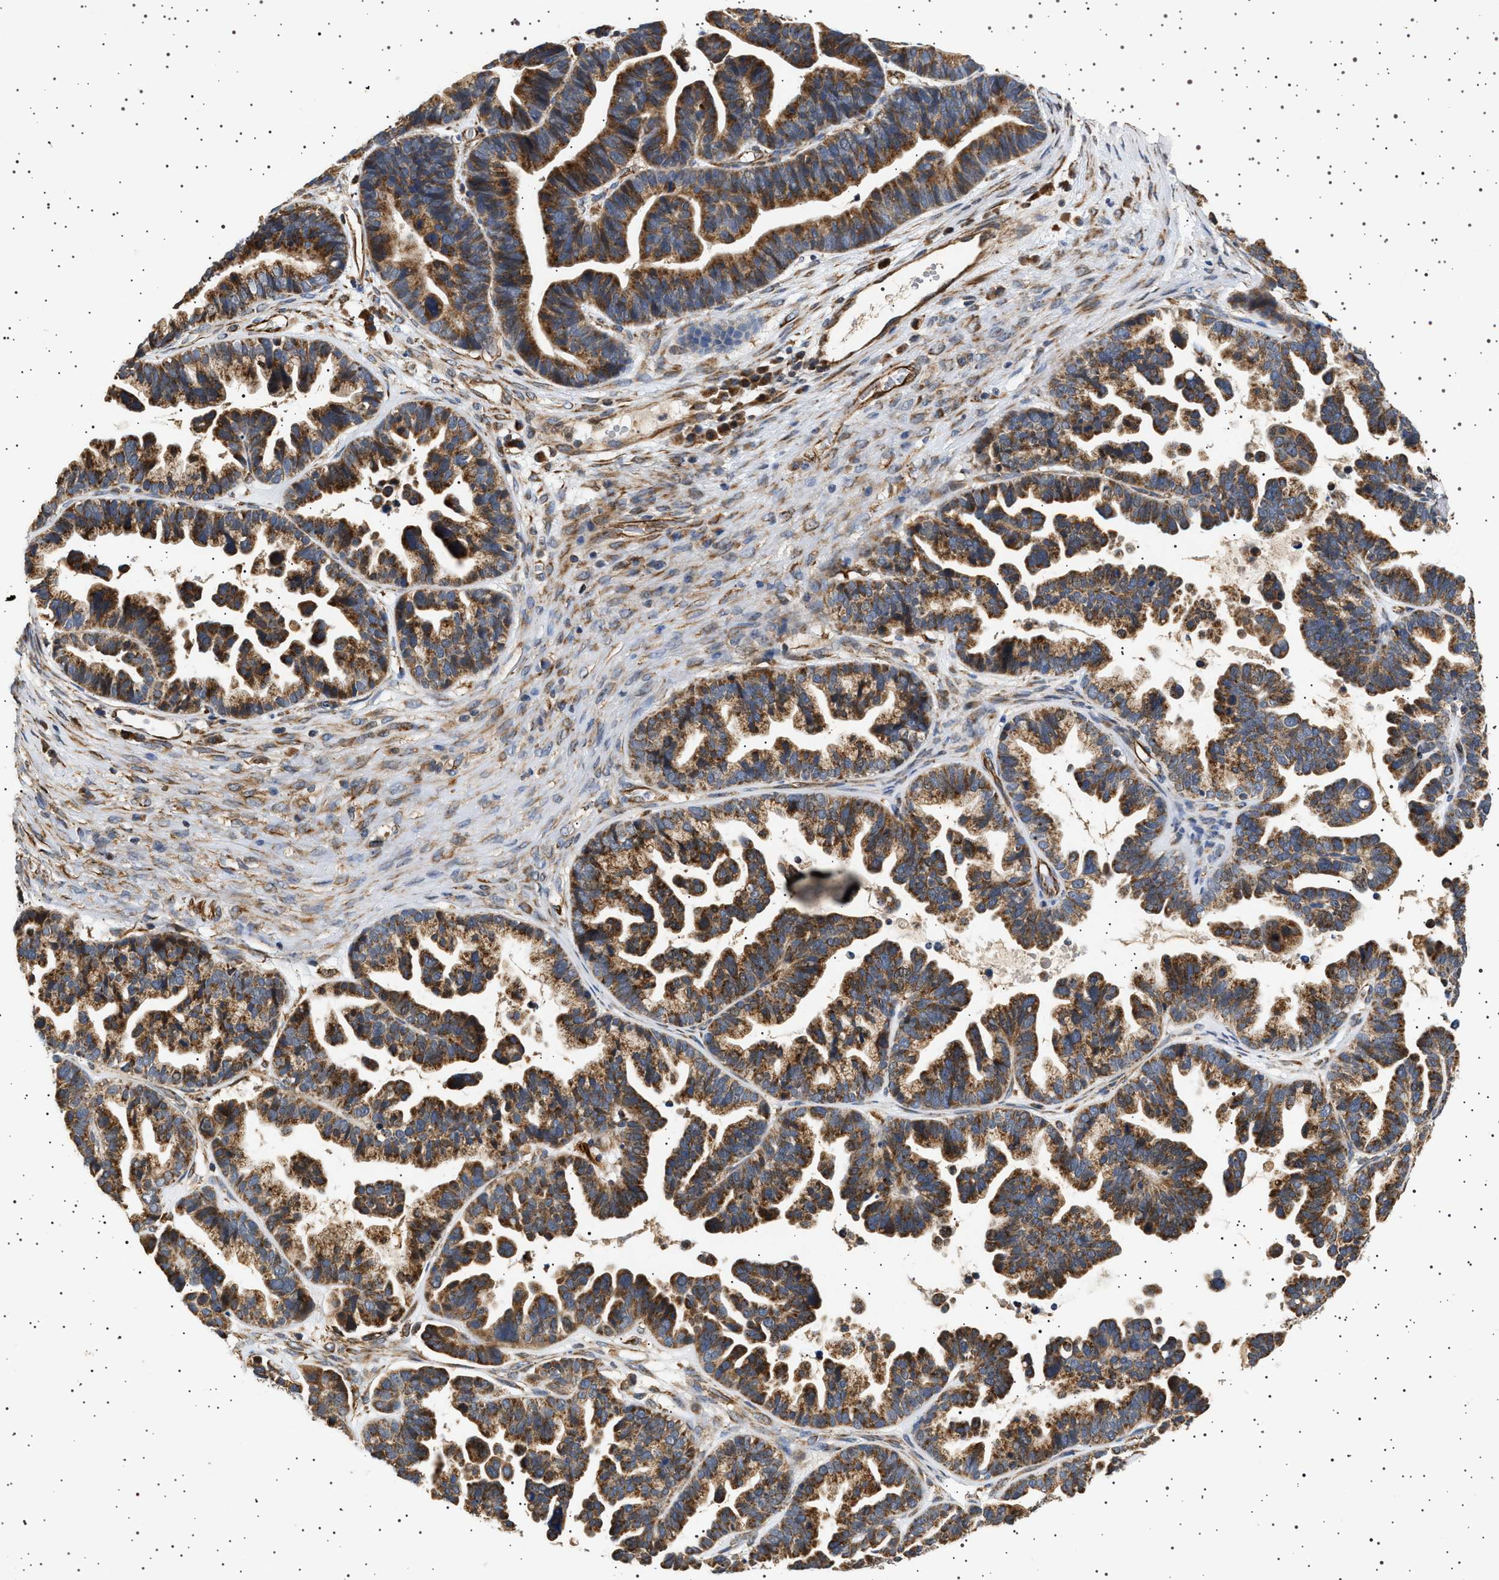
{"staining": {"intensity": "moderate", "quantity": ">75%", "location": "cytoplasmic/membranous"}, "tissue": "ovarian cancer", "cell_type": "Tumor cells", "image_type": "cancer", "snomed": [{"axis": "morphology", "description": "Cystadenocarcinoma, serous, NOS"}, {"axis": "topography", "description": "Ovary"}], "caption": "Immunohistochemical staining of ovarian cancer (serous cystadenocarcinoma) demonstrates medium levels of moderate cytoplasmic/membranous protein expression in approximately >75% of tumor cells. The staining is performed using DAB brown chromogen to label protein expression. The nuclei are counter-stained blue using hematoxylin.", "gene": "TRUB2", "patient": {"sex": "female", "age": 56}}